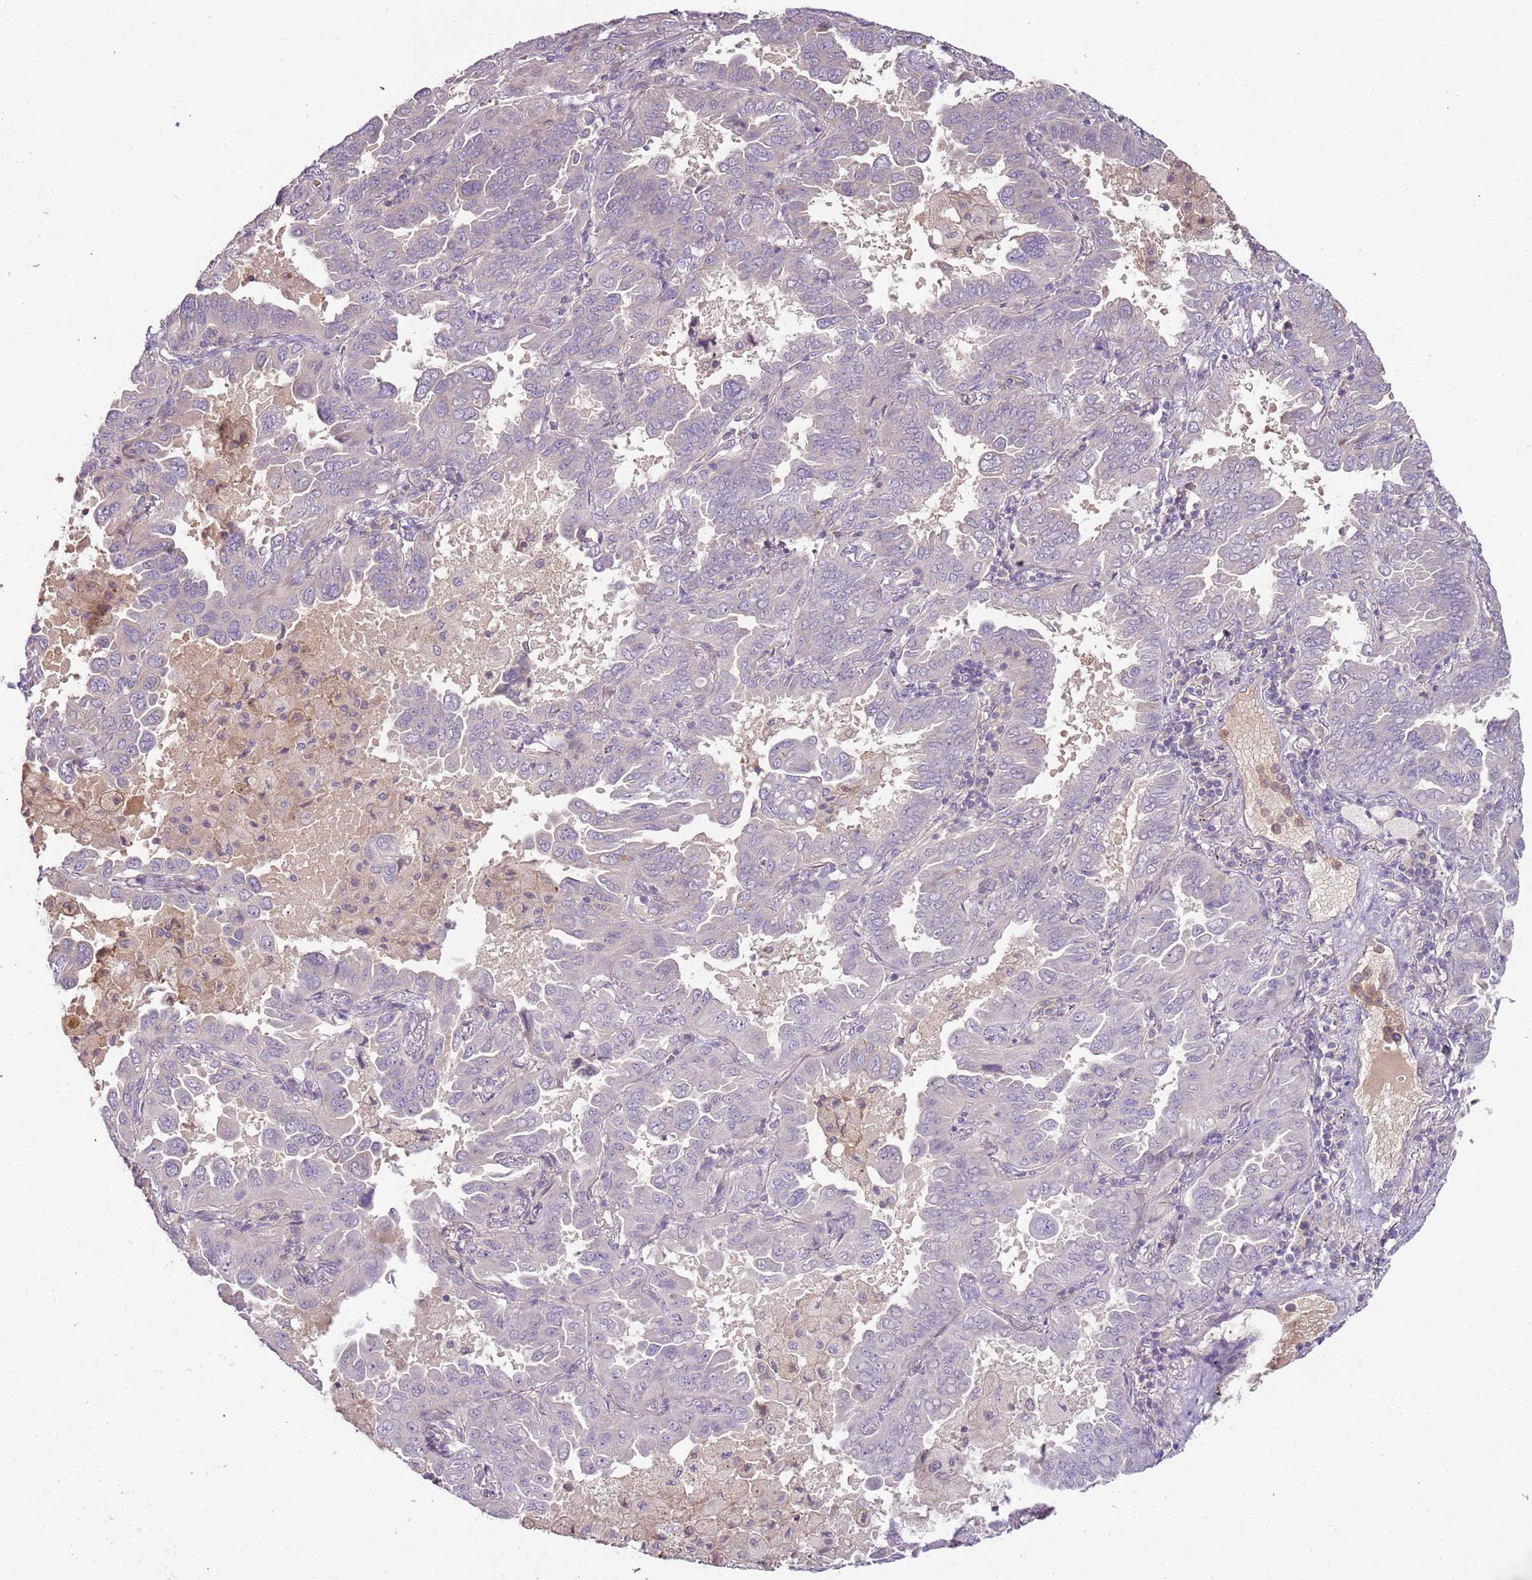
{"staining": {"intensity": "negative", "quantity": "none", "location": "none"}, "tissue": "lung cancer", "cell_type": "Tumor cells", "image_type": "cancer", "snomed": [{"axis": "morphology", "description": "Adenocarcinoma, NOS"}, {"axis": "topography", "description": "Lung"}], "caption": "This is an immunohistochemistry (IHC) photomicrograph of human lung adenocarcinoma. There is no positivity in tumor cells.", "gene": "ARHGAP5", "patient": {"sex": "male", "age": 64}}